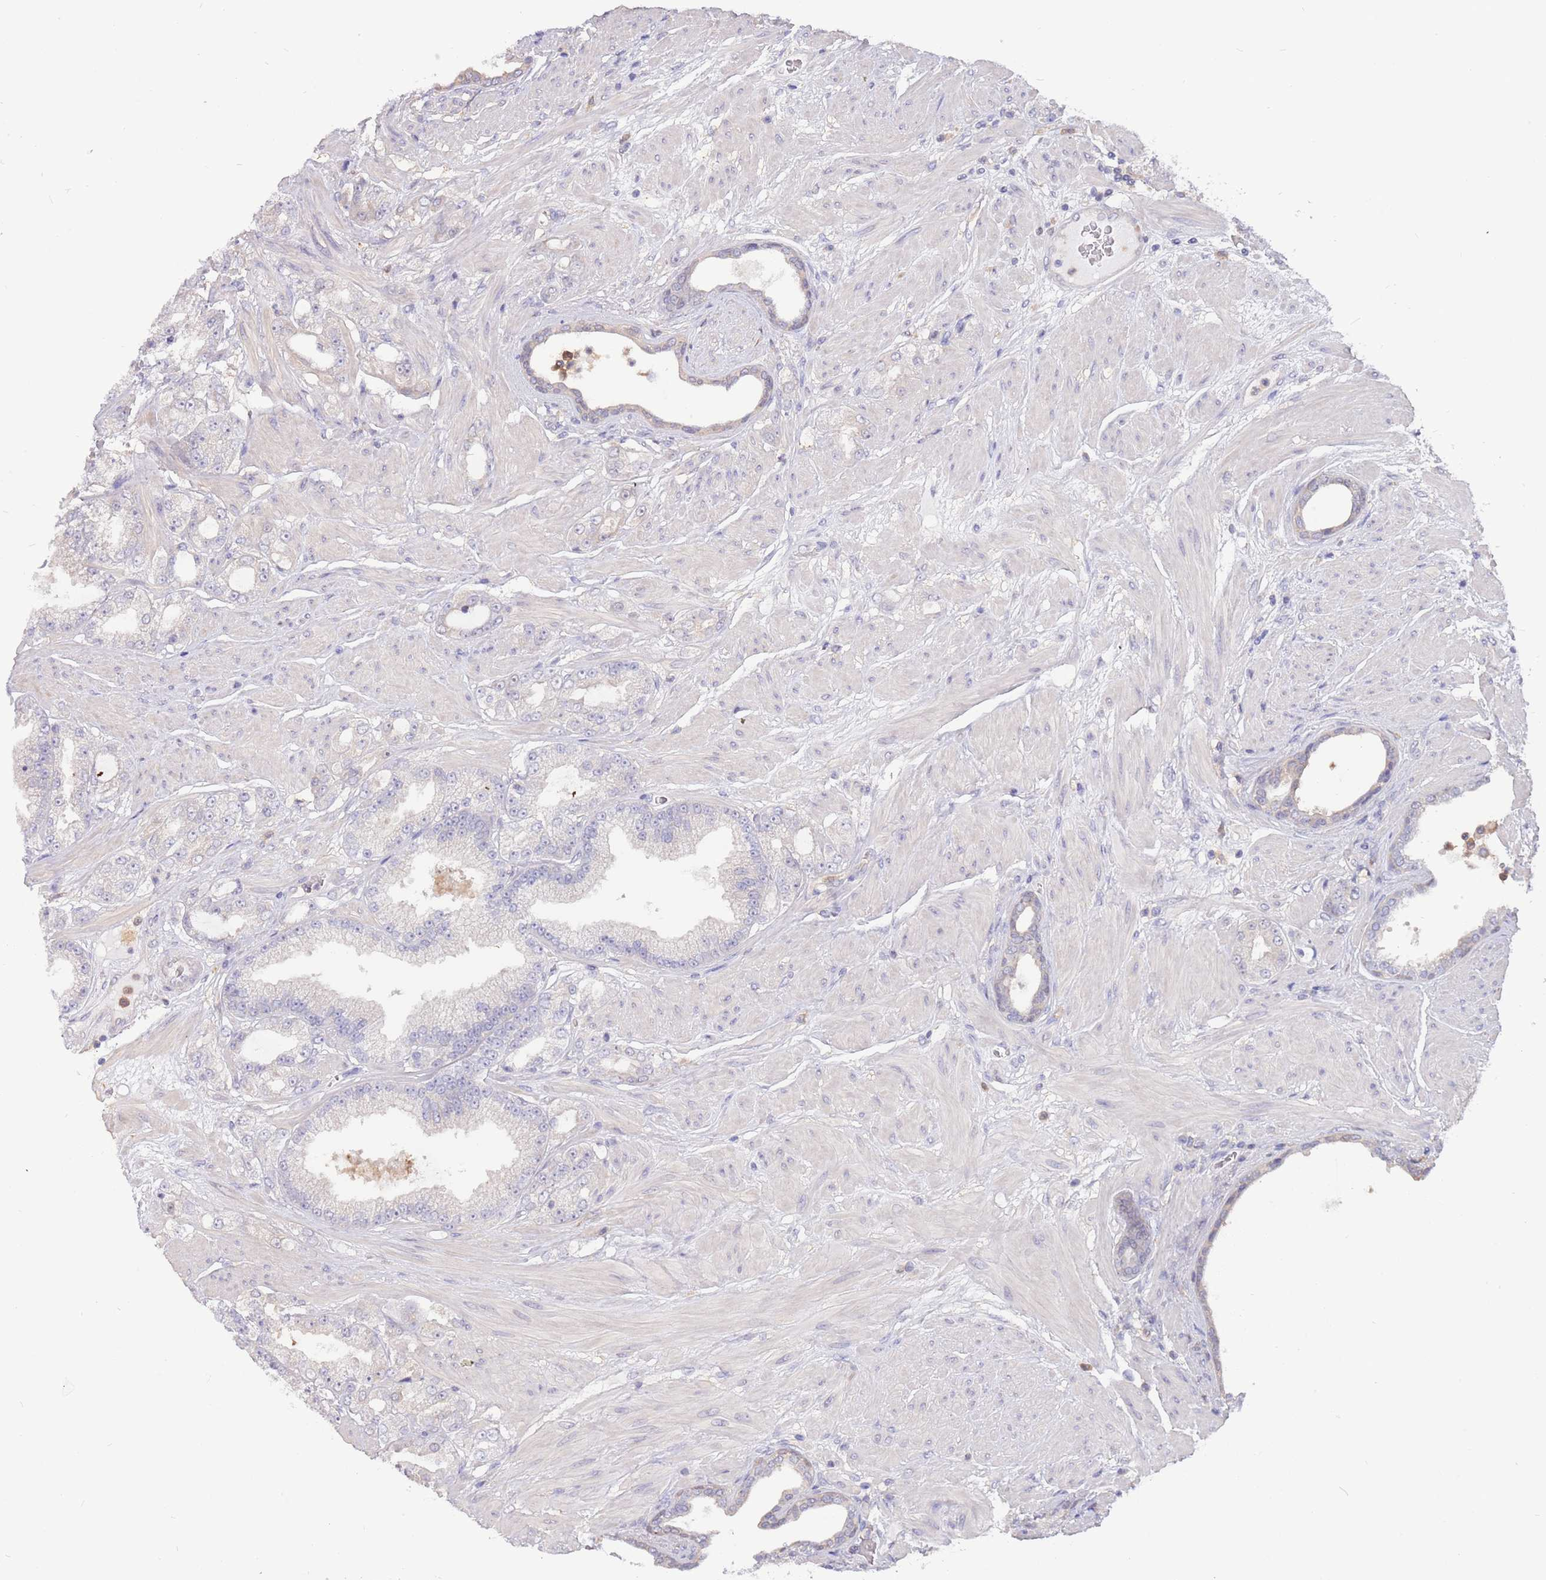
{"staining": {"intensity": "negative", "quantity": "none", "location": "none"}, "tissue": "prostate cancer", "cell_type": "Tumor cells", "image_type": "cancer", "snomed": [{"axis": "morphology", "description": "Adenocarcinoma, High grade"}, {"axis": "topography", "description": "Prostate"}], "caption": "Human prostate adenocarcinoma (high-grade) stained for a protein using immunohistochemistry (IHC) demonstrates no expression in tumor cells.", "gene": "AP5S1", "patient": {"sex": "male", "age": 68}}